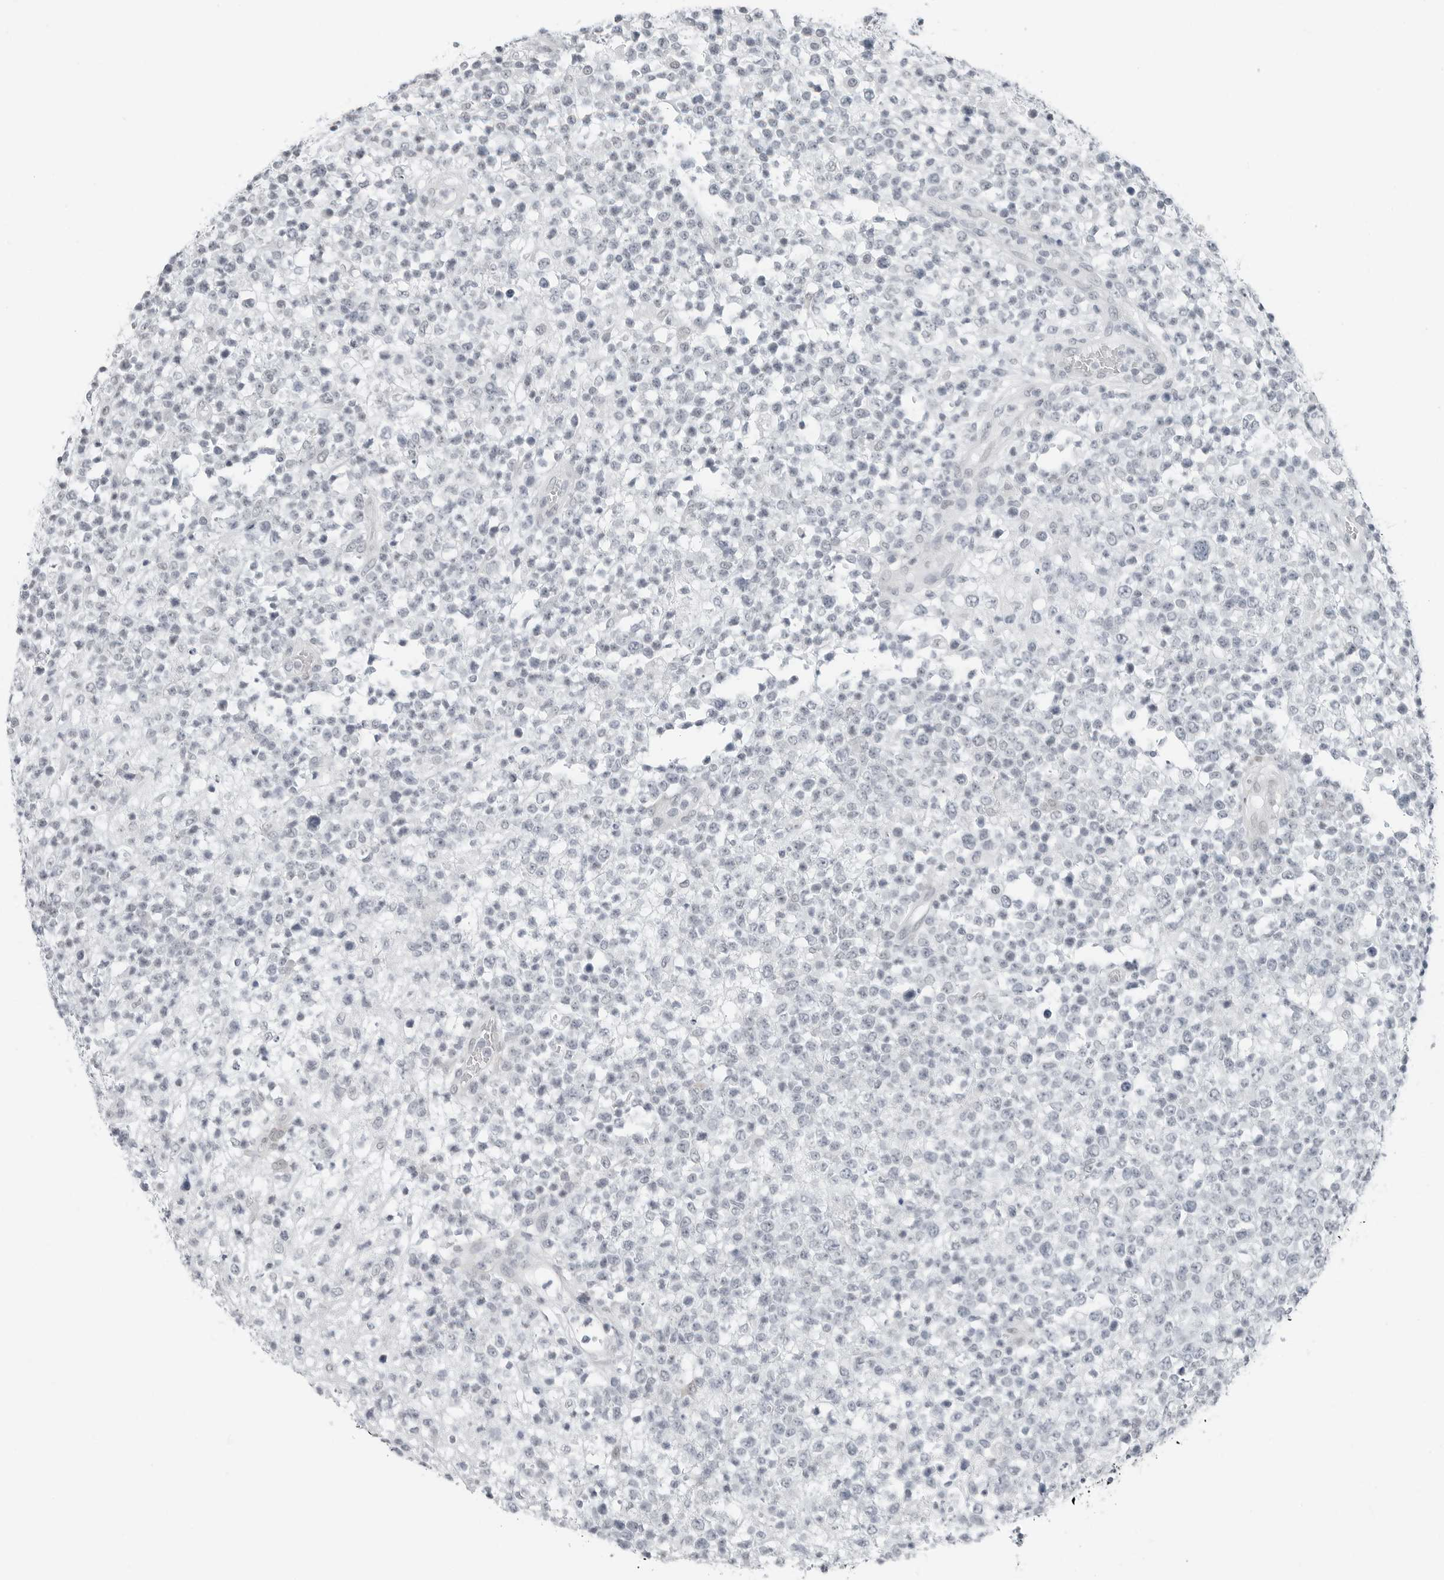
{"staining": {"intensity": "negative", "quantity": "none", "location": "none"}, "tissue": "lymphoma", "cell_type": "Tumor cells", "image_type": "cancer", "snomed": [{"axis": "morphology", "description": "Malignant lymphoma, non-Hodgkin's type, High grade"}, {"axis": "topography", "description": "Colon"}], "caption": "DAB (3,3'-diaminobenzidine) immunohistochemical staining of human malignant lymphoma, non-Hodgkin's type (high-grade) reveals no significant positivity in tumor cells.", "gene": "XIRP1", "patient": {"sex": "female", "age": 53}}